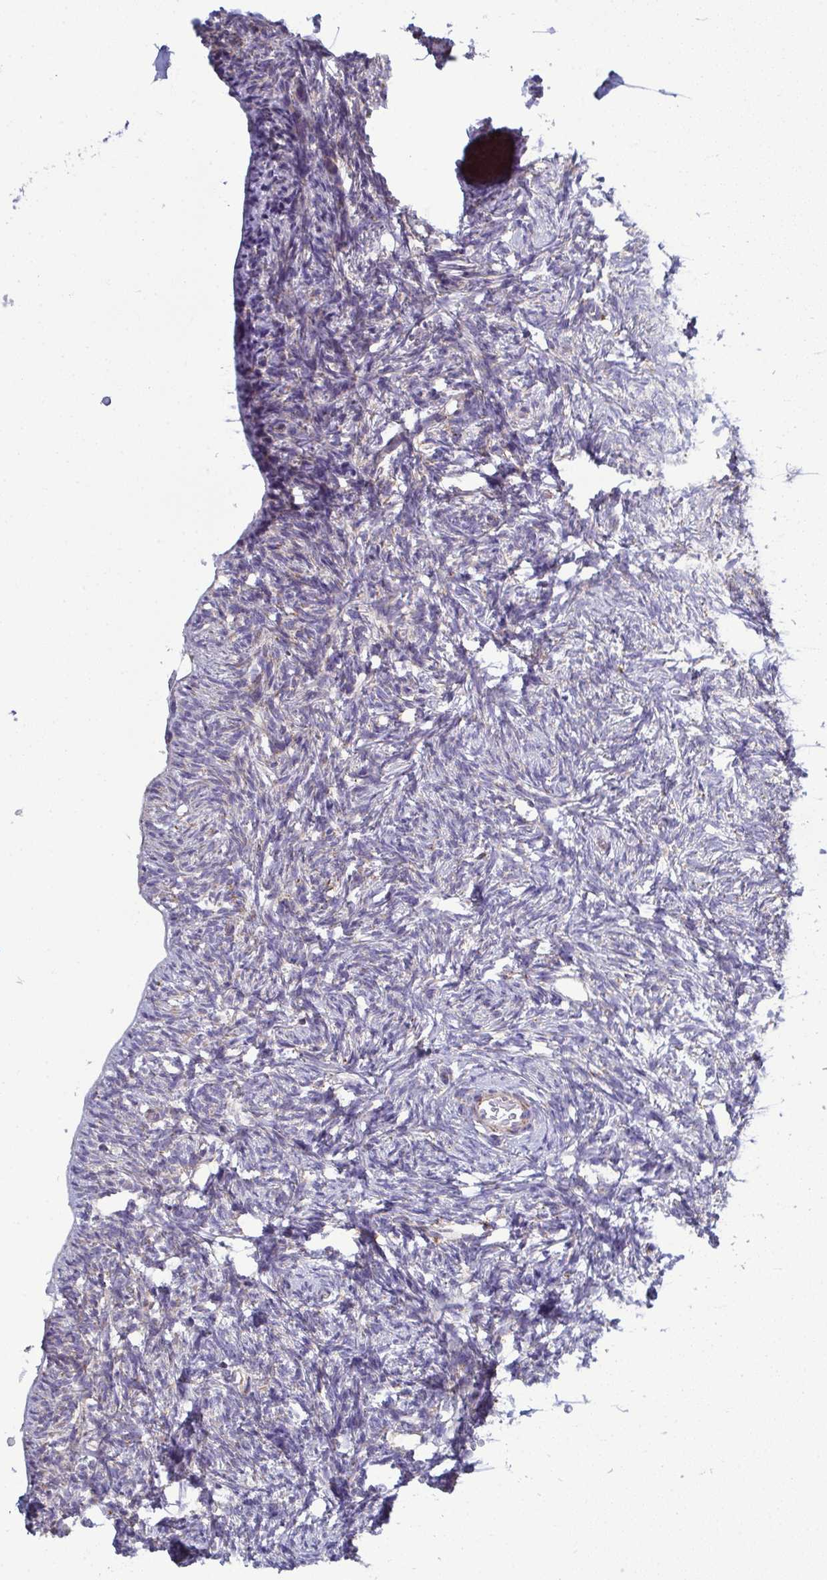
{"staining": {"intensity": "negative", "quantity": "none", "location": "none"}, "tissue": "ovary", "cell_type": "Ovarian stroma cells", "image_type": "normal", "snomed": [{"axis": "morphology", "description": "Normal tissue, NOS"}, {"axis": "topography", "description": "Ovary"}], "caption": "Protein analysis of benign ovary displays no significant staining in ovarian stroma cells. (Stains: DAB (3,3'-diaminobenzidine) IHC with hematoxylin counter stain, Microscopy: brightfield microscopy at high magnification).", "gene": "CSDE1", "patient": {"sex": "female", "age": 33}}